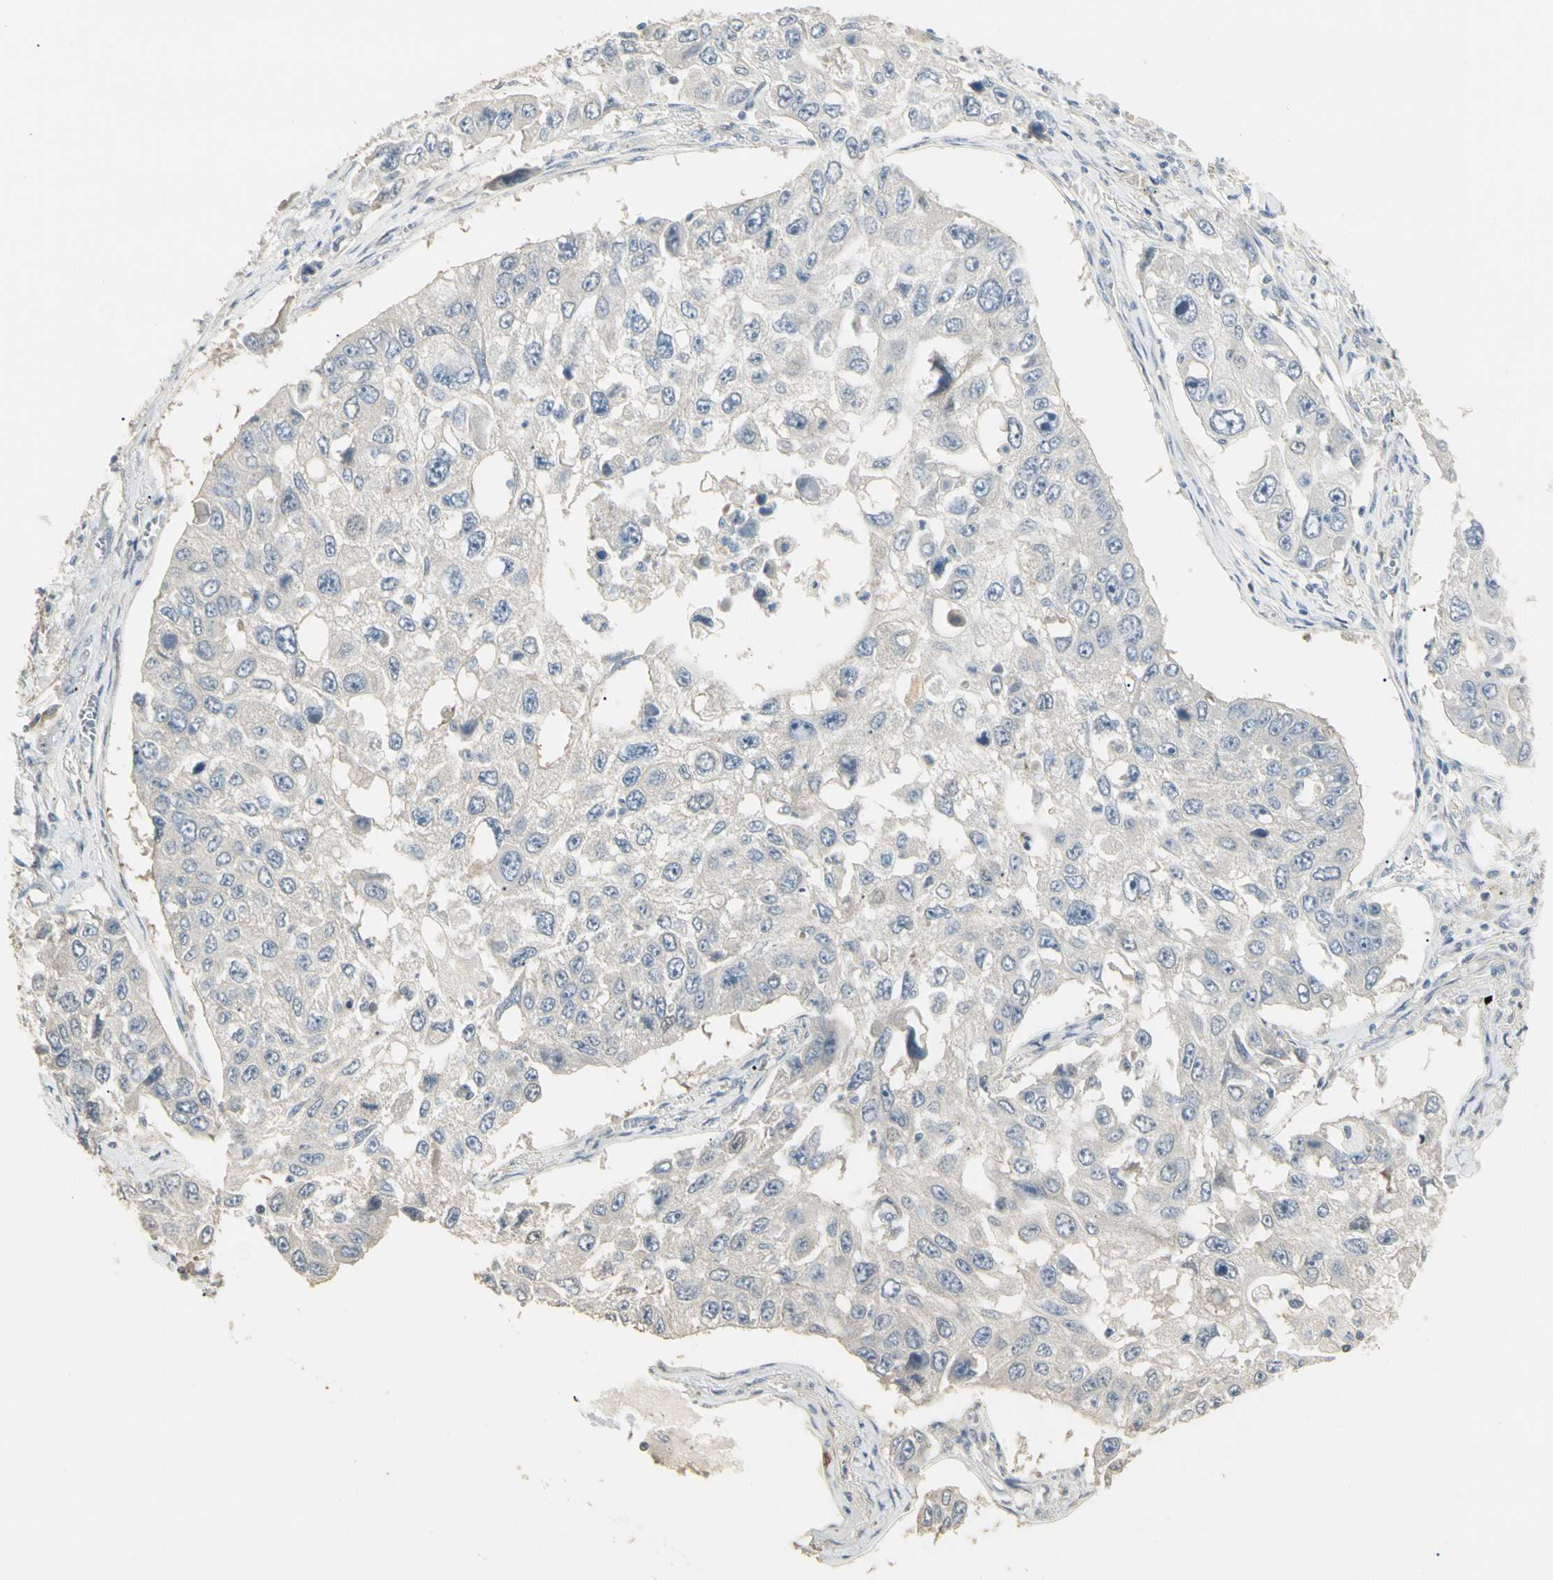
{"staining": {"intensity": "negative", "quantity": "none", "location": "none"}, "tissue": "lung cancer", "cell_type": "Tumor cells", "image_type": "cancer", "snomed": [{"axis": "morphology", "description": "Squamous cell carcinoma, NOS"}, {"axis": "topography", "description": "Lung"}], "caption": "An immunohistochemistry (IHC) photomicrograph of lung cancer (squamous cell carcinoma) is shown. There is no staining in tumor cells of lung cancer (squamous cell carcinoma). (DAB immunohistochemistry (IHC) with hematoxylin counter stain).", "gene": "GNE", "patient": {"sex": "male", "age": 71}}